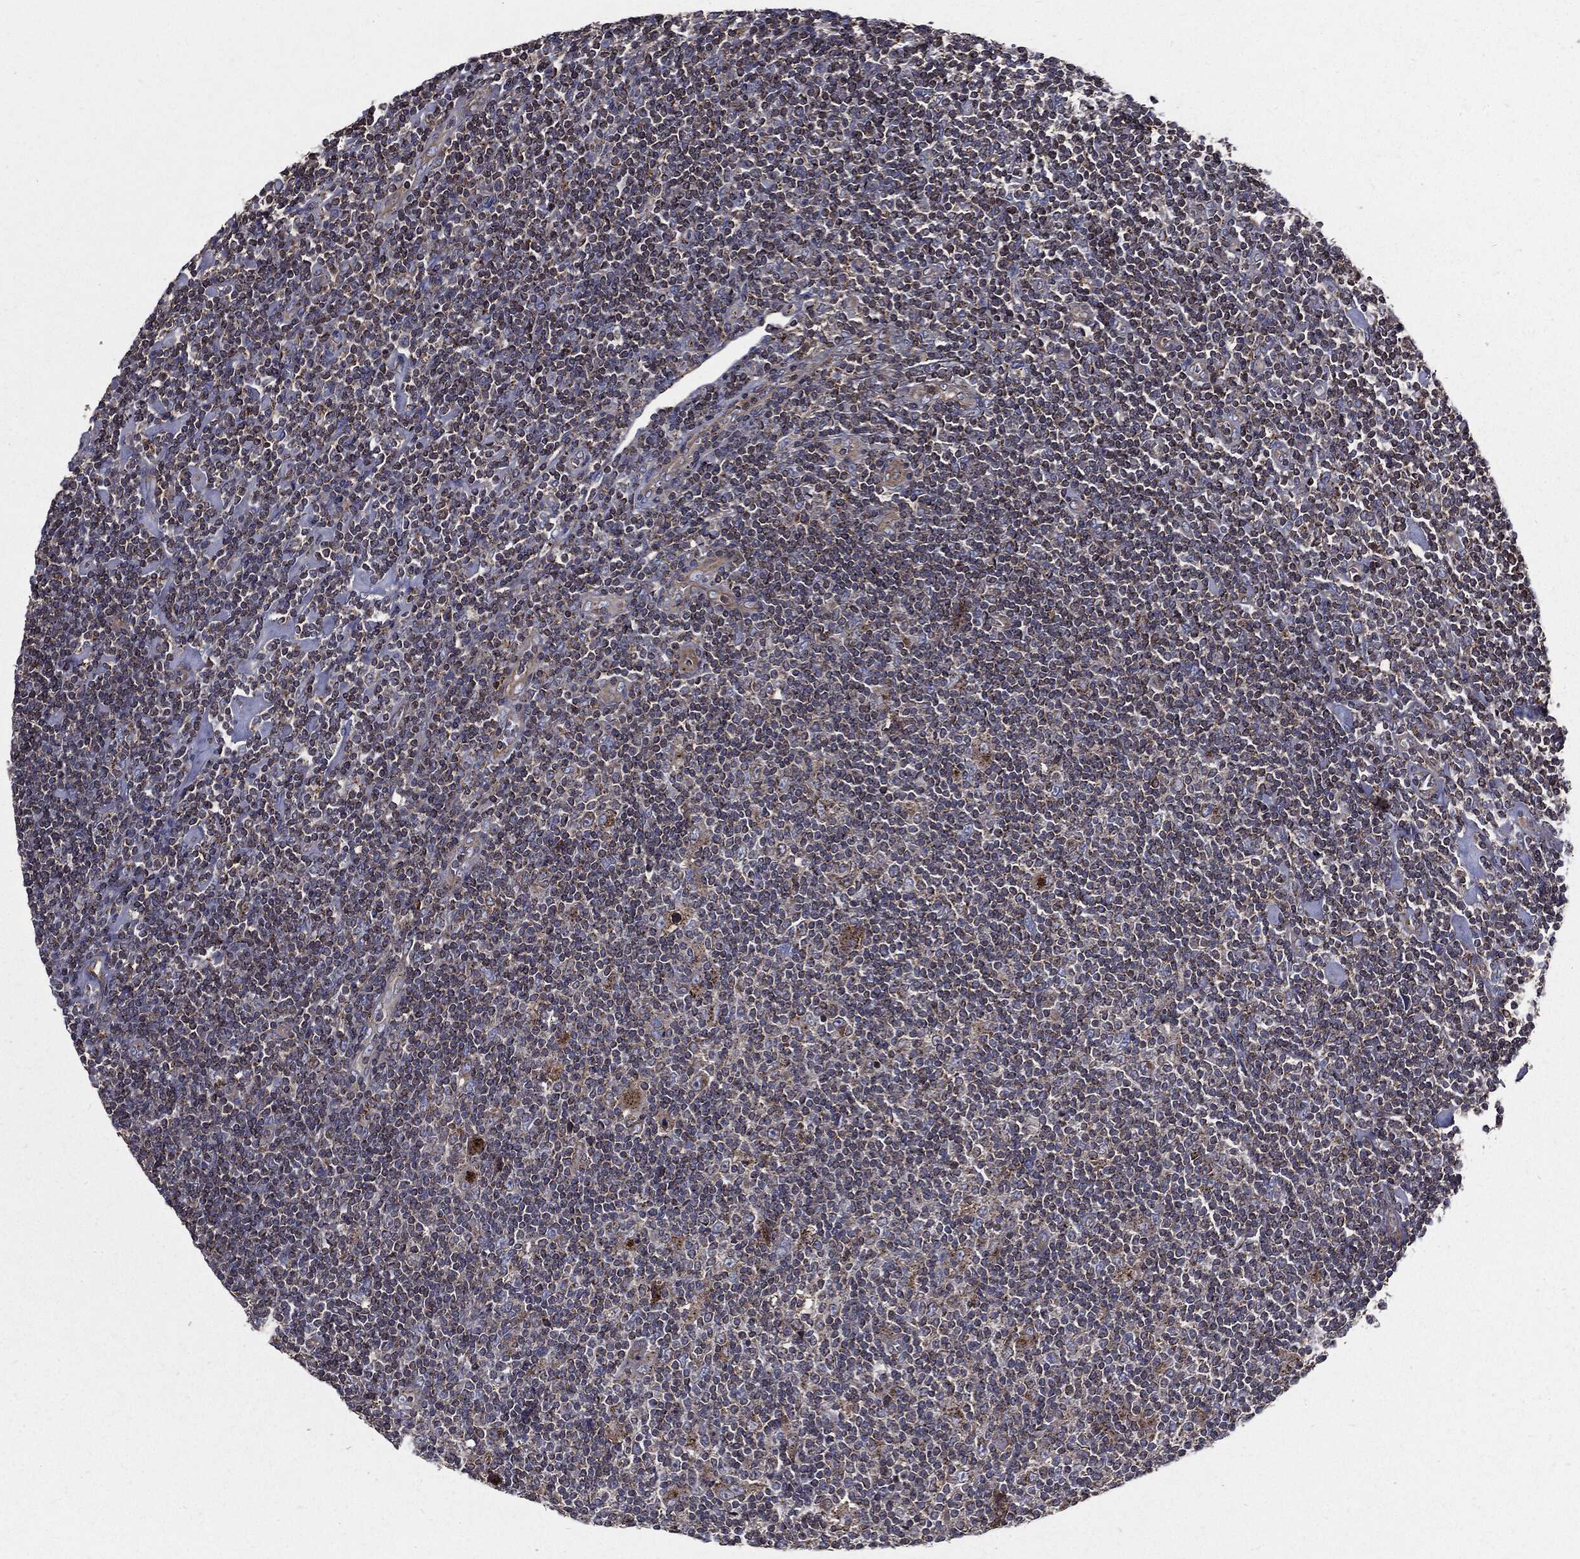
{"staining": {"intensity": "negative", "quantity": "none", "location": "none"}, "tissue": "lymphoma", "cell_type": "Tumor cells", "image_type": "cancer", "snomed": [{"axis": "morphology", "description": "Hodgkin's disease, NOS"}, {"axis": "topography", "description": "Lymph node"}], "caption": "Histopathology image shows no protein positivity in tumor cells of lymphoma tissue.", "gene": "PDCD6IP", "patient": {"sex": "male", "age": 40}}